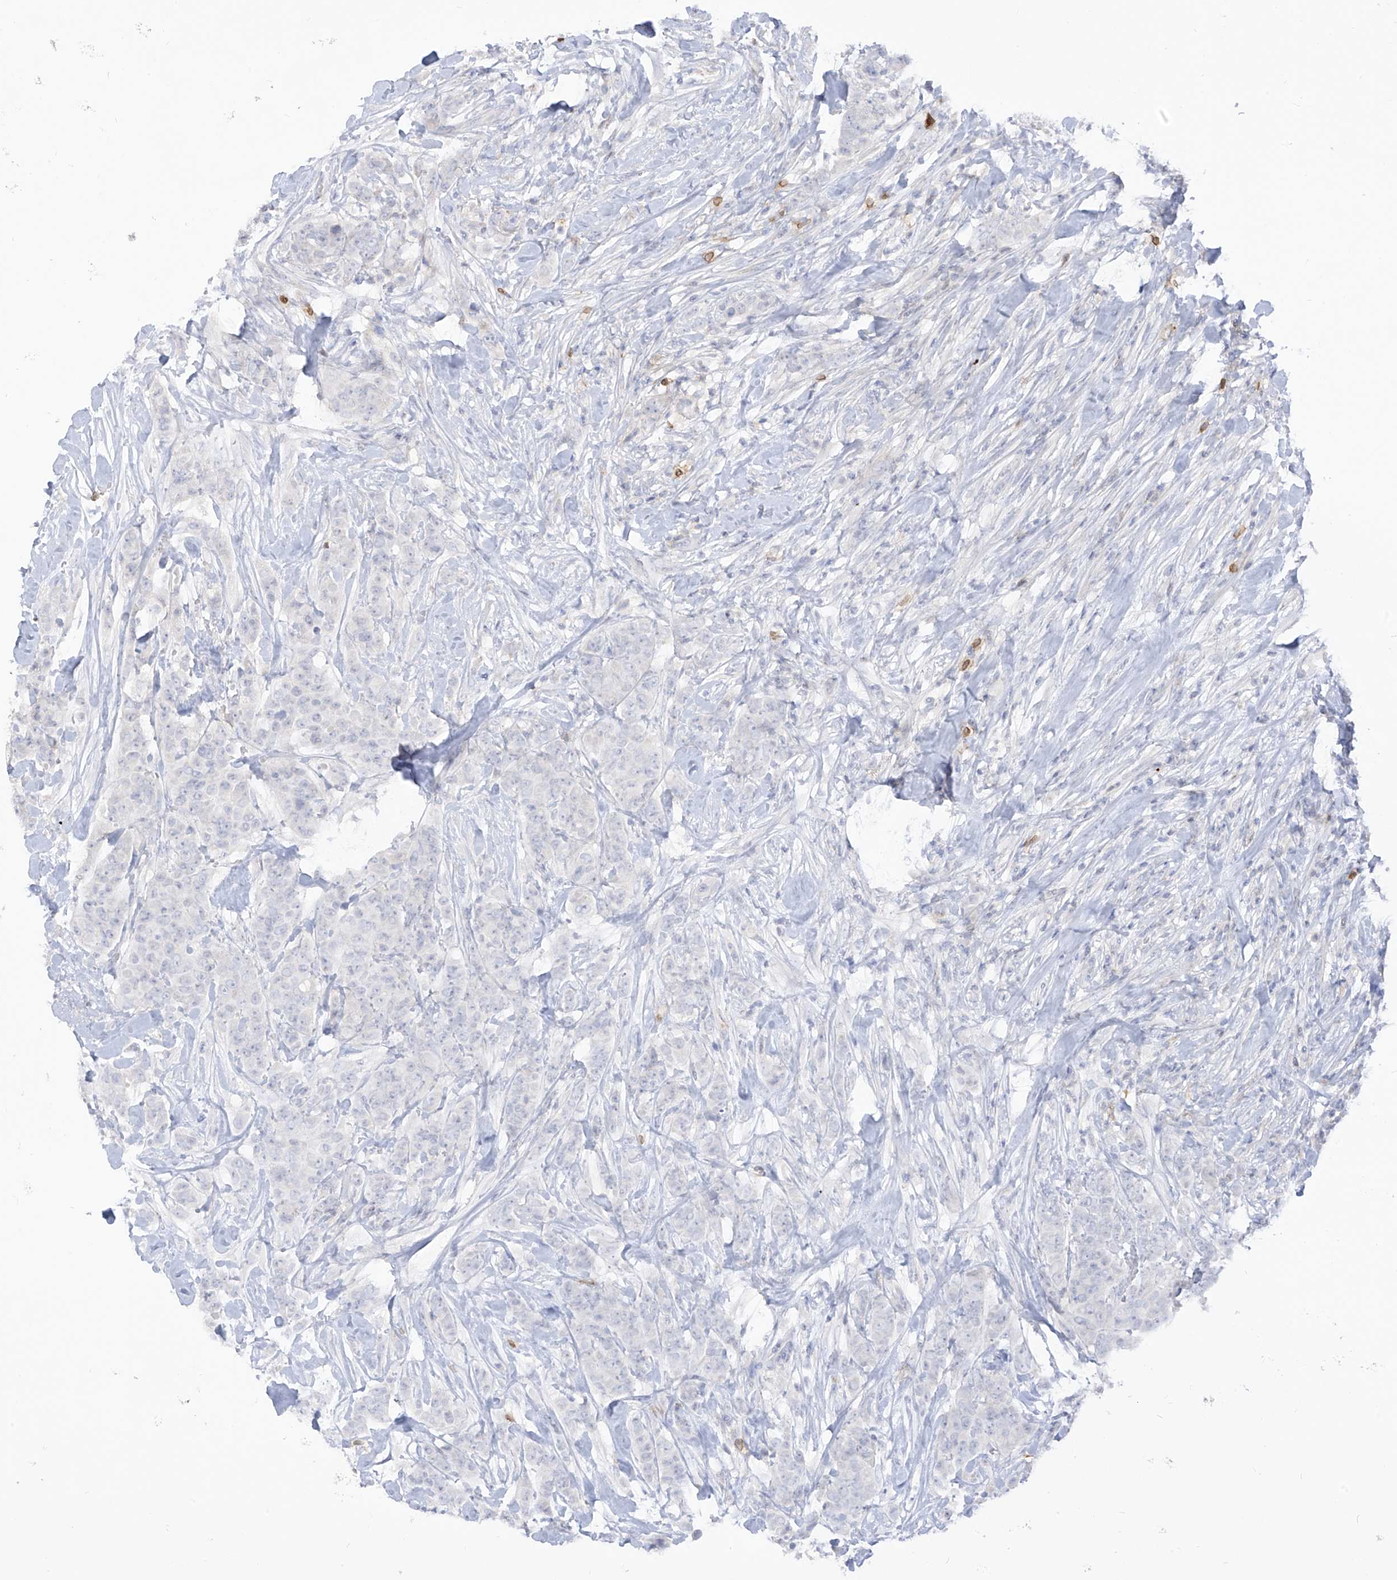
{"staining": {"intensity": "negative", "quantity": "none", "location": "none"}, "tissue": "breast cancer", "cell_type": "Tumor cells", "image_type": "cancer", "snomed": [{"axis": "morphology", "description": "Duct carcinoma"}, {"axis": "topography", "description": "Breast"}], "caption": "Immunohistochemistry (IHC) of invasive ductal carcinoma (breast) exhibits no expression in tumor cells.", "gene": "NOTO", "patient": {"sex": "female", "age": 40}}